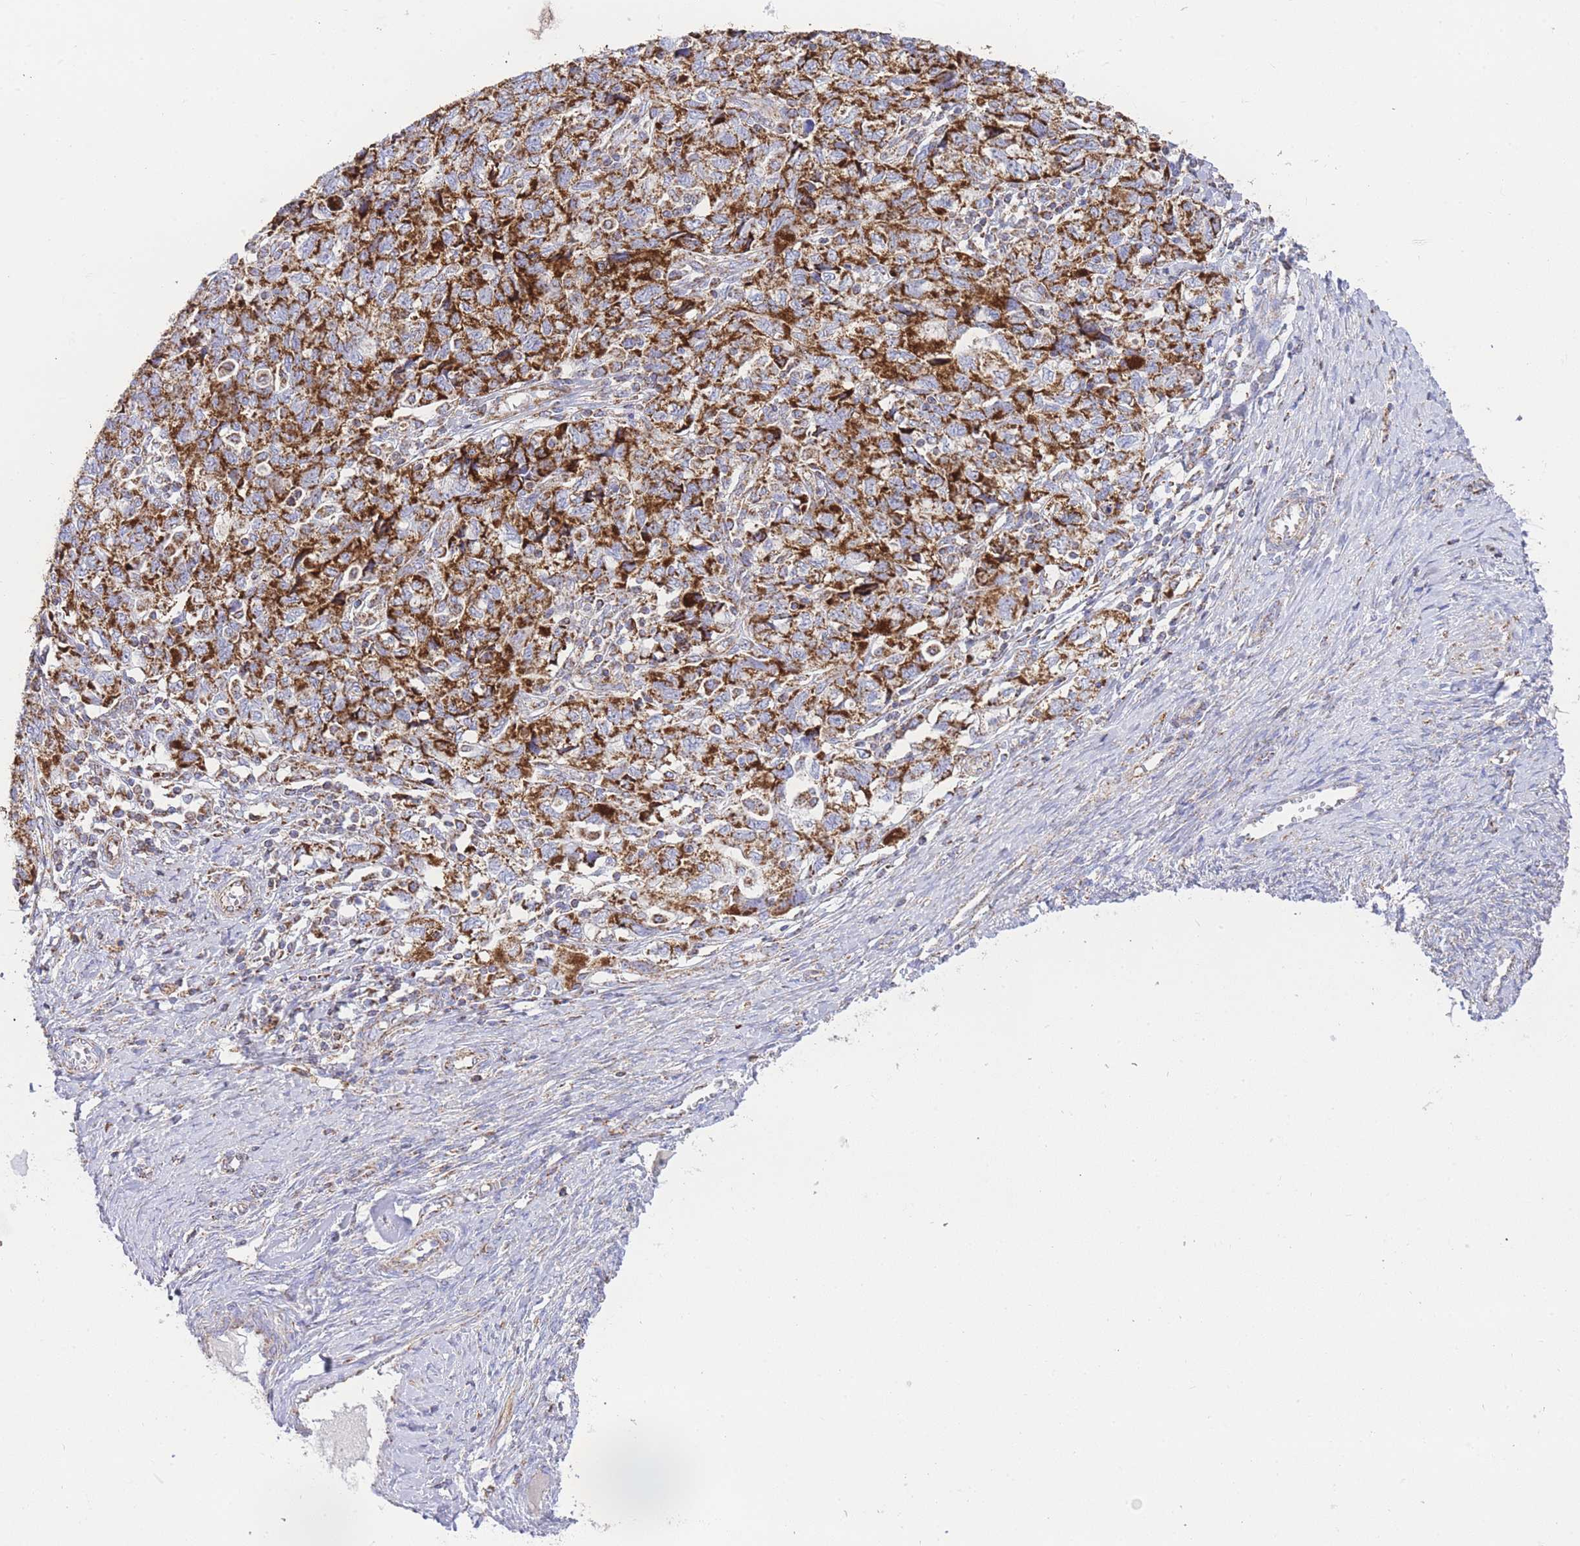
{"staining": {"intensity": "strong", "quantity": ">75%", "location": "cytoplasmic/membranous"}, "tissue": "ovarian cancer", "cell_type": "Tumor cells", "image_type": "cancer", "snomed": [{"axis": "morphology", "description": "Carcinoma, NOS"}, {"axis": "morphology", "description": "Cystadenocarcinoma, serous, NOS"}, {"axis": "topography", "description": "Ovary"}], "caption": "Ovarian carcinoma tissue displays strong cytoplasmic/membranous expression in approximately >75% of tumor cells, visualized by immunohistochemistry.", "gene": "GSTM1", "patient": {"sex": "female", "age": 69}}